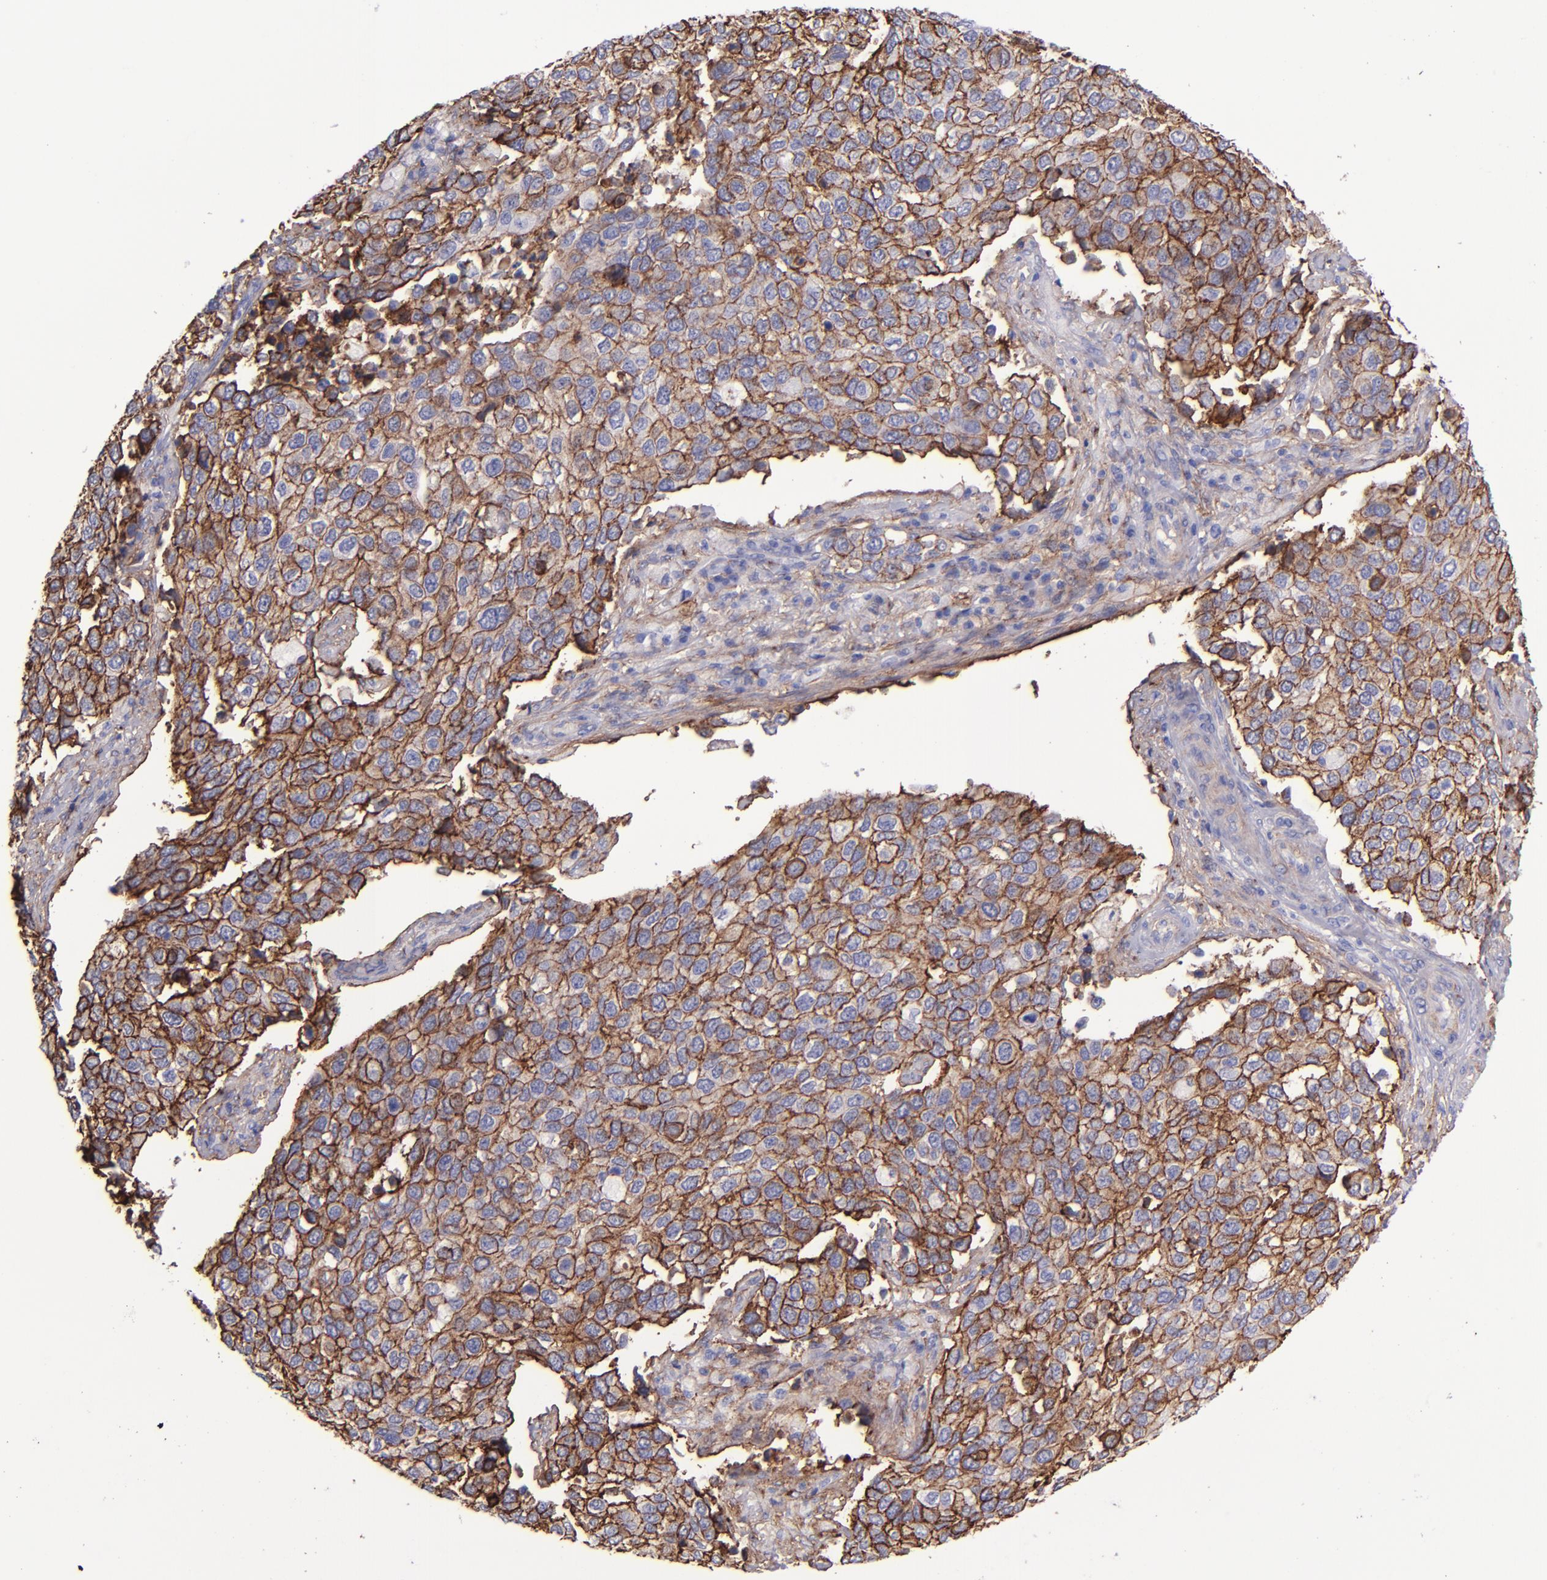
{"staining": {"intensity": "strong", "quantity": ">75%", "location": "cytoplasmic/membranous"}, "tissue": "cervical cancer", "cell_type": "Tumor cells", "image_type": "cancer", "snomed": [{"axis": "morphology", "description": "Squamous cell carcinoma, NOS"}, {"axis": "topography", "description": "Cervix"}], "caption": "Immunohistochemistry micrograph of neoplastic tissue: squamous cell carcinoma (cervical) stained using immunohistochemistry reveals high levels of strong protein expression localized specifically in the cytoplasmic/membranous of tumor cells, appearing as a cytoplasmic/membranous brown color.", "gene": "ITGAV", "patient": {"sex": "female", "age": 54}}